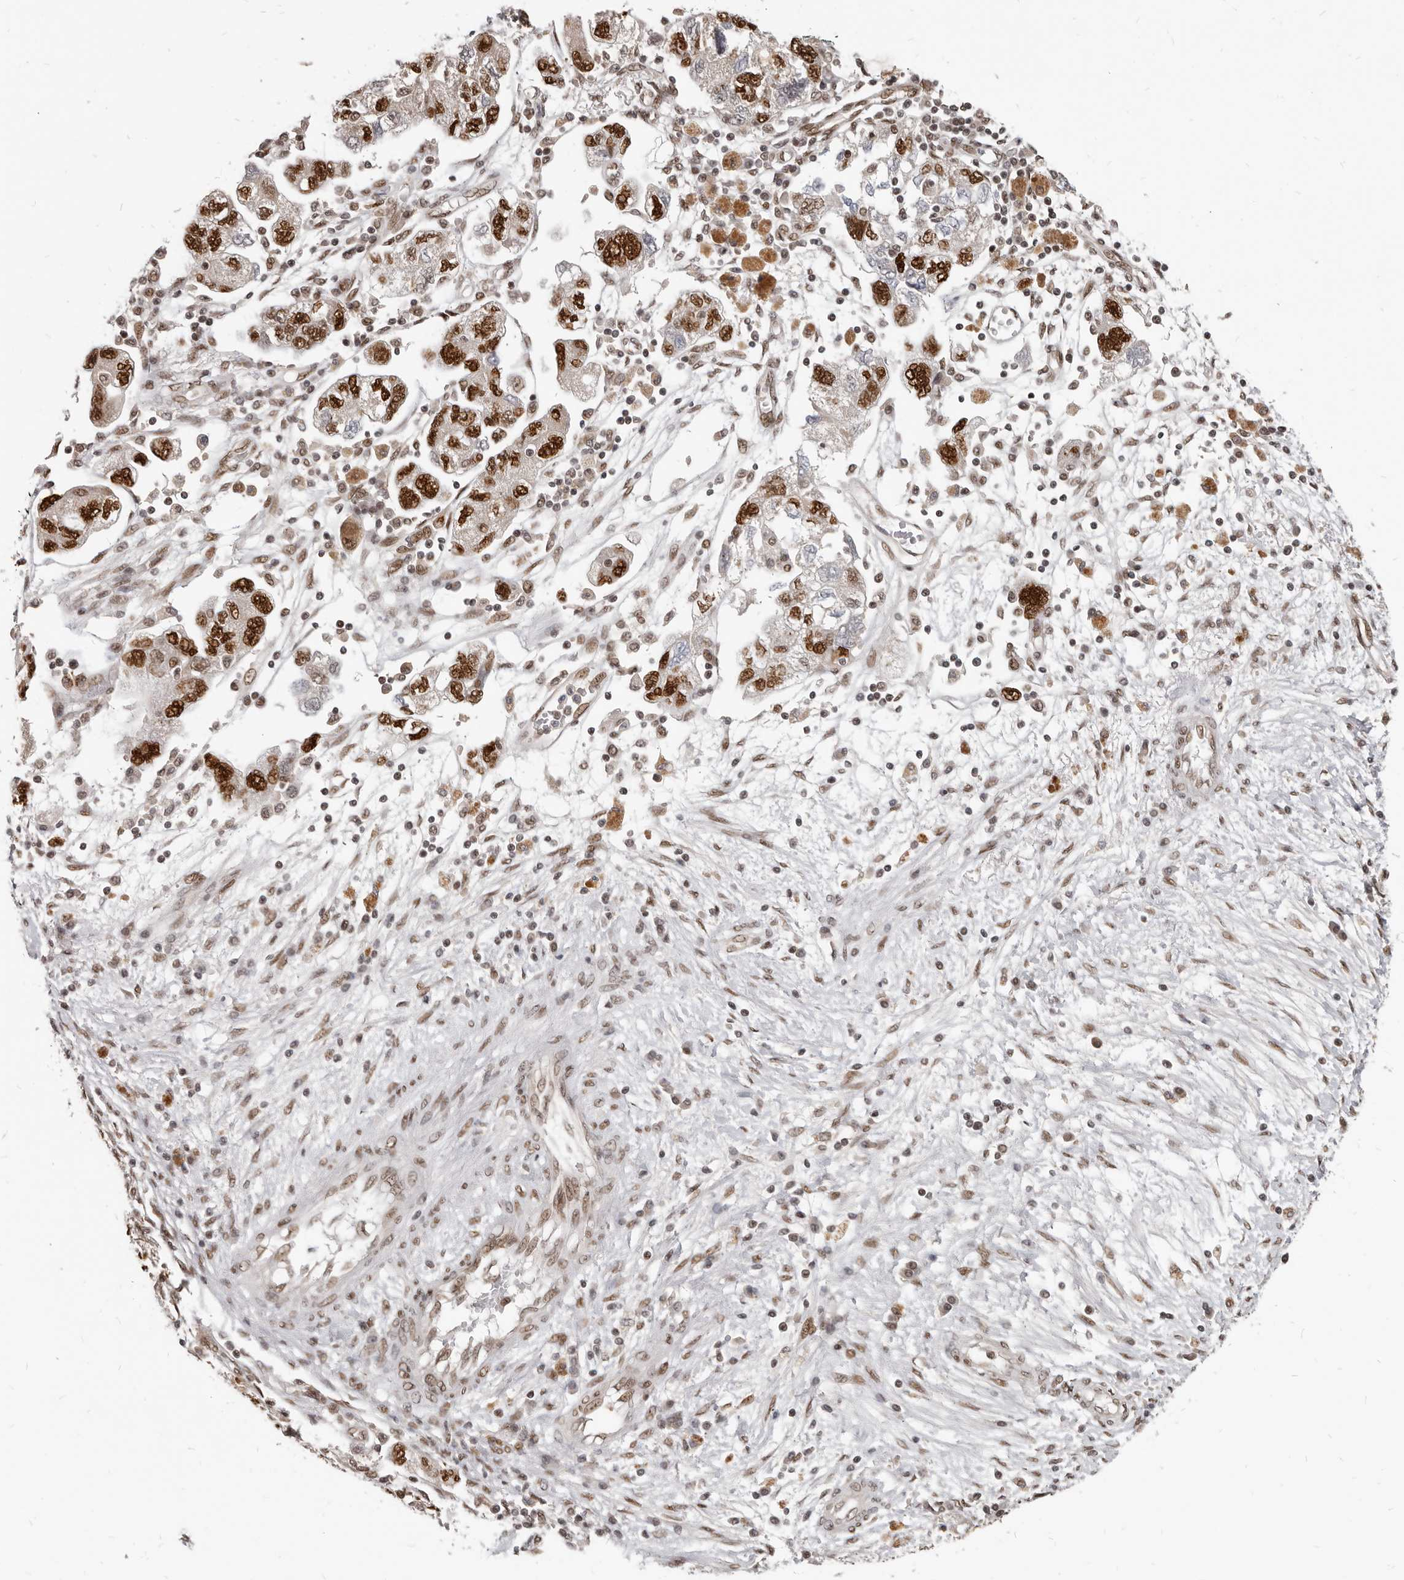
{"staining": {"intensity": "strong", "quantity": "25%-75%", "location": "nuclear"}, "tissue": "ovarian cancer", "cell_type": "Tumor cells", "image_type": "cancer", "snomed": [{"axis": "morphology", "description": "Carcinoma, NOS"}, {"axis": "morphology", "description": "Cystadenocarcinoma, serous, NOS"}, {"axis": "topography", "description": "Ovary"}], "caption": "Immunohistochemistry micrograph of neoplastic tissue: human ovarian cancer stained using immunohistochemistry (IHC) demonstrates high levels of strong protein expression localized specifically in the nuclear of tumor cells, appearing as a nuclear brown color.", "gene": "ATF5", "patient": {"sex": "female", "age": 69}}